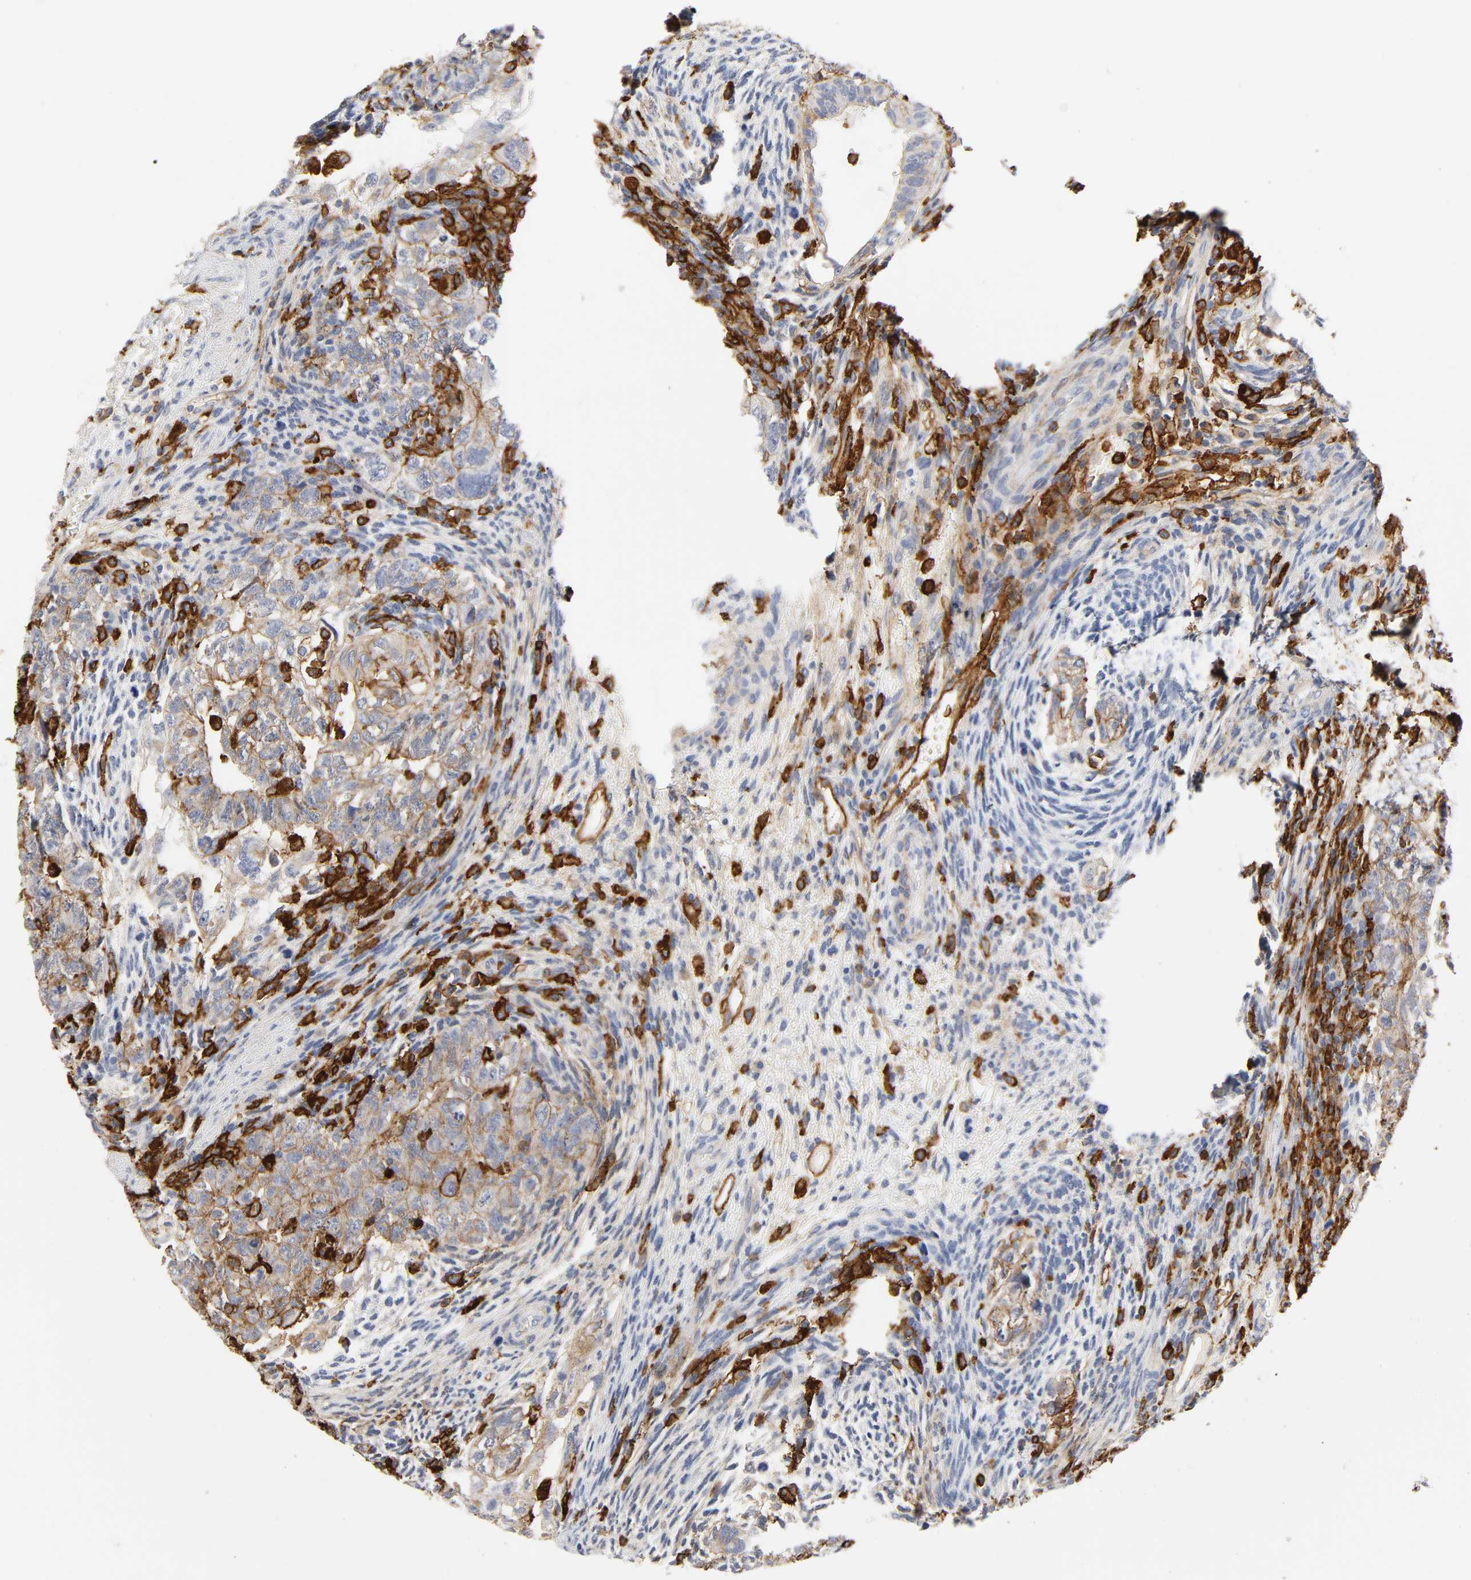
{"staining": {"intensity": "weak", "quantity": "25%-75%", "location": "cytoplasmic/membranous"}, "tissue": "testis cancer", "cell_type": "Tumor cells", "image_type": "cancer", "snomed": [{"axis": "morphology", "description": "Normal tissue, NOS"}, {"axis": "morphology", "description": "Carcinoma, Embryonal, NOS"}, {"axis": "topography", "description": "Testis"}], "caption": "A high-resolution image shows immunohistochemistry (IHC) staining of testis embryonal carcinoma, which demonstrates weak cytoplasmic/membranous positivity in approximately 25%-75% of tumor cells. Using DAB (brown) and hematoxylin (blue) stains, captured at high magnification using brightfield microscopy.", "gene": "LYN", "patient": {"sex": "male", "age": 36}}